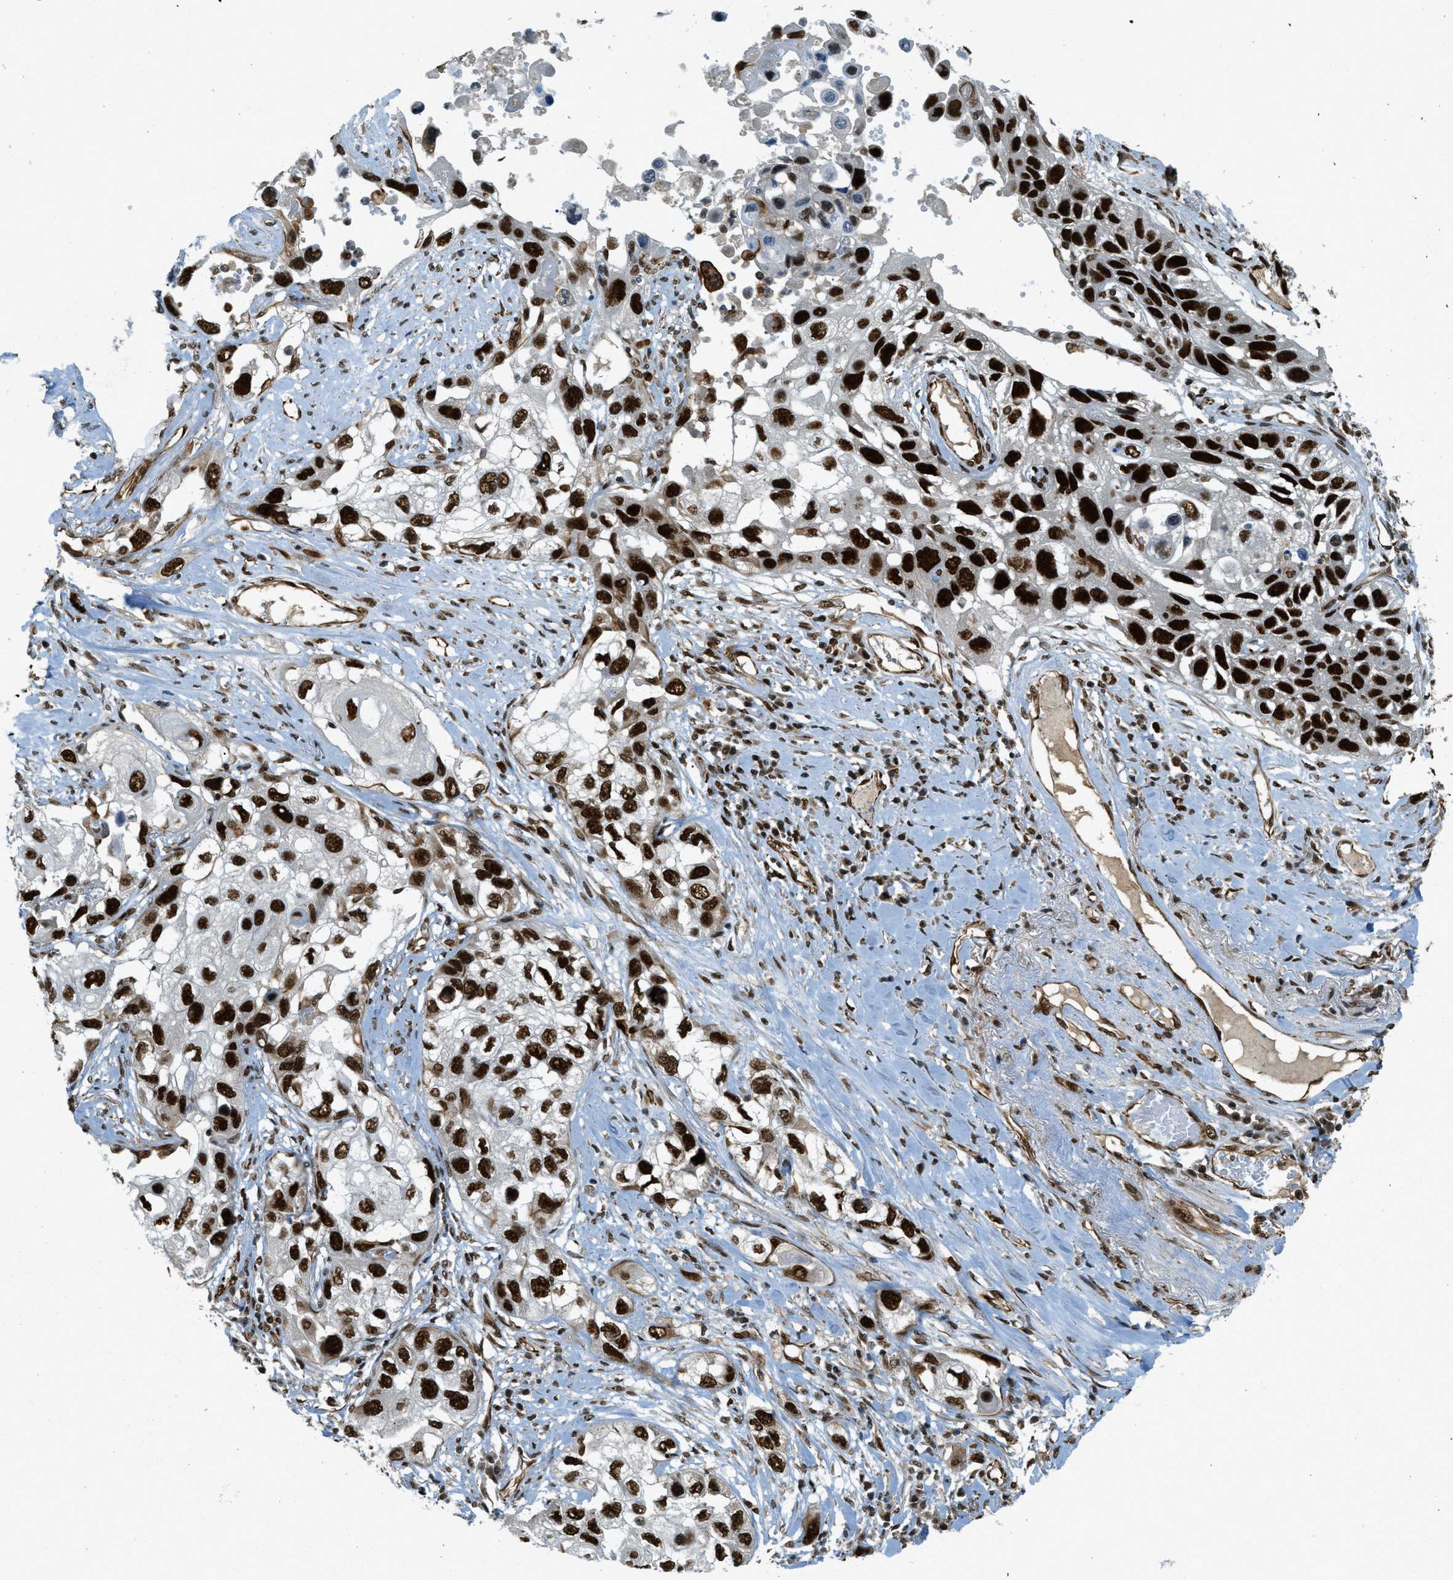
{"staining": {"intensity": "strong", "quantity": ">75%", "location": "nuclear"}, "tissue": "lung cancer", "cell_type": "Tumor cells", "image_type": "cancer", "snomed": [{"axis": "morphology", "description": "Squamous cell carcinoma, NOS"}, {"axis": "topography", "description": "Lung"}], "caption": "Tumor cells show high levels of strong nuclear positivity in about >75% of cells in lung squamous cell carcinoma.", "gene": "ZFR", "patient": {"sex": "male", "age": 71}}